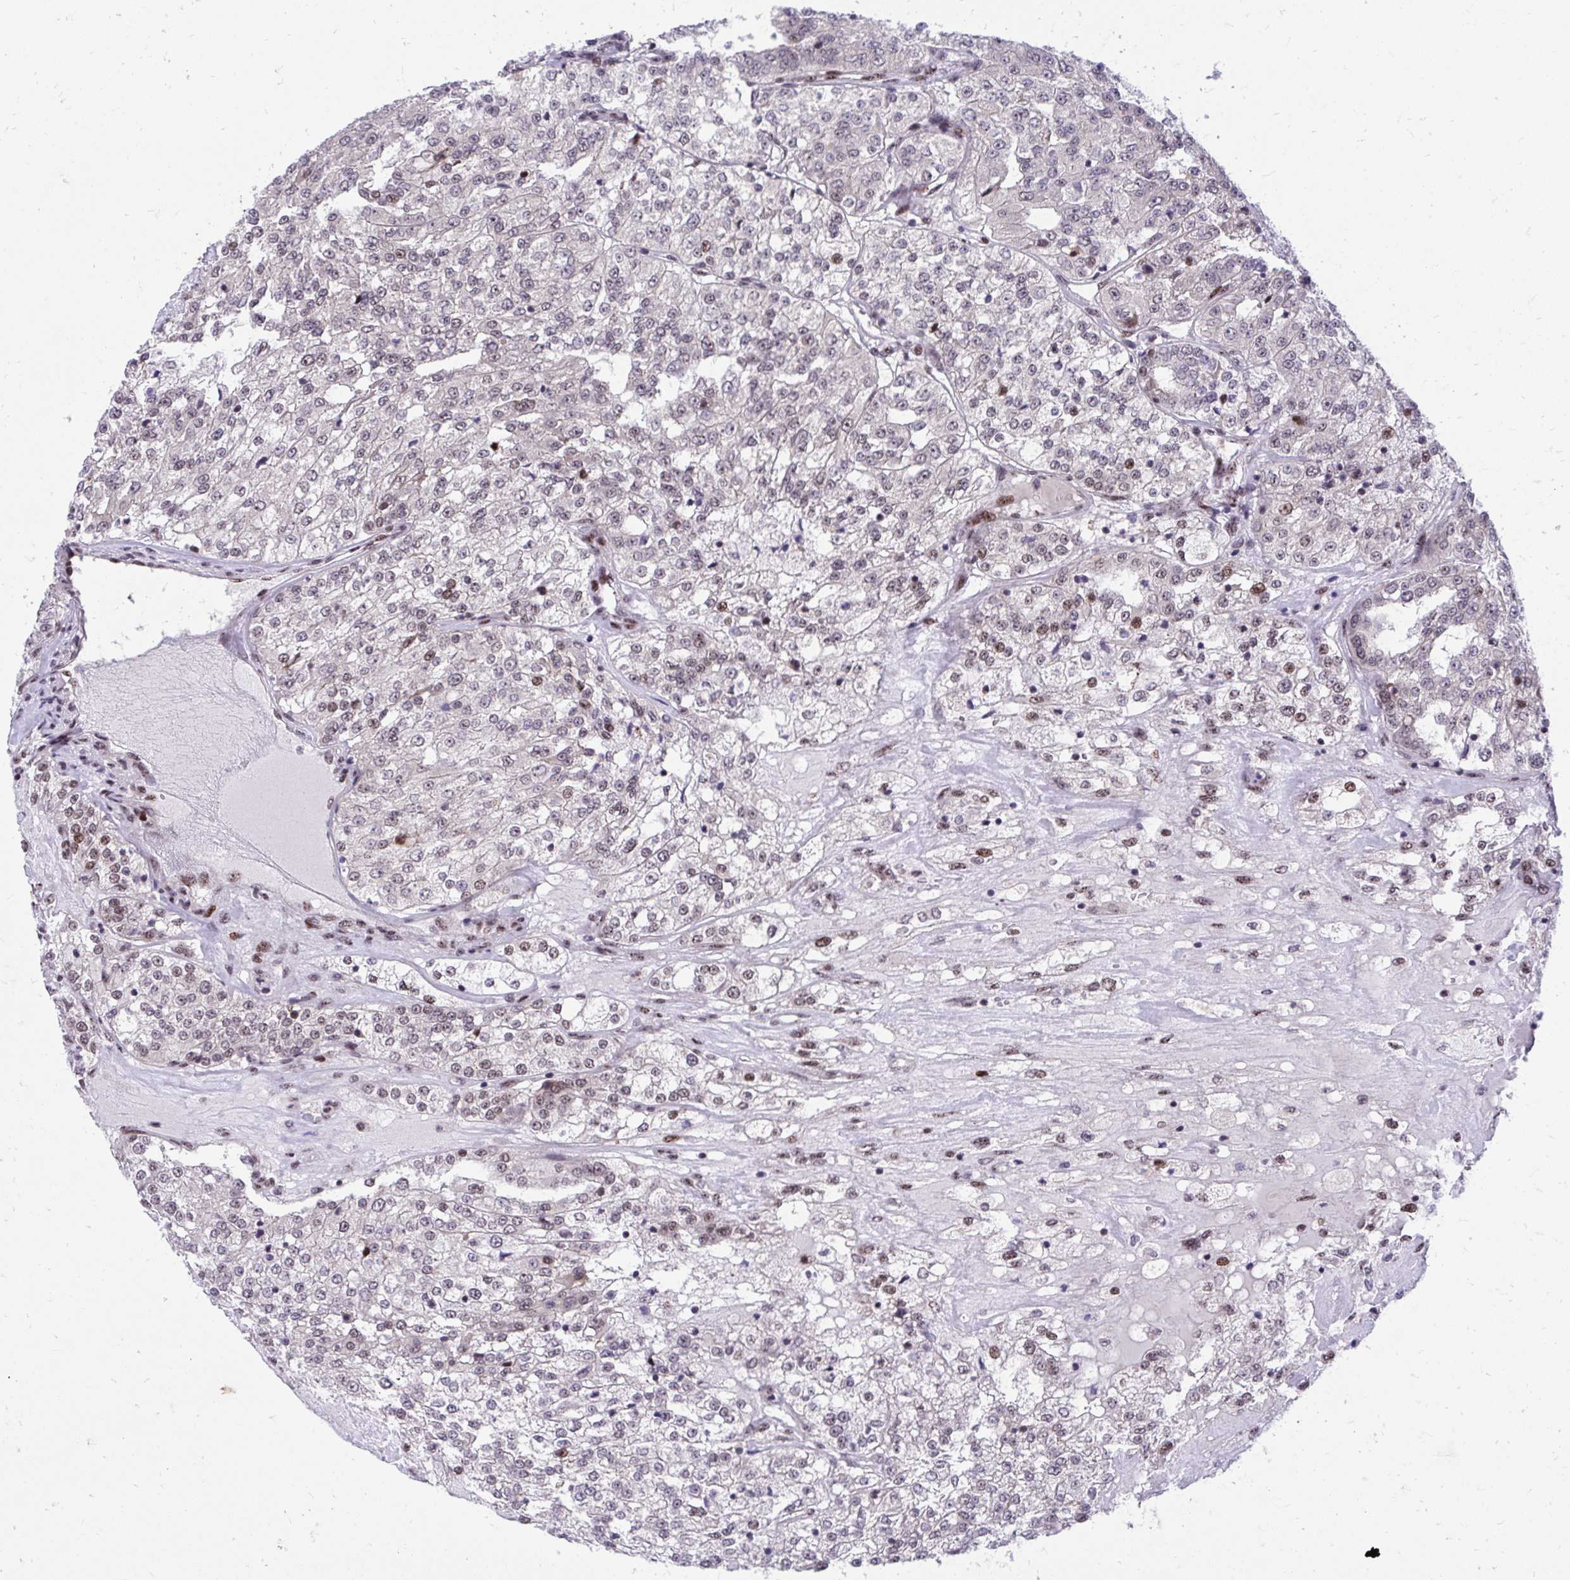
{"staining": {"intensity": "weak", "quantity": "25%-75%", "location": "nuclear"}, "tissue": "renal cancer", "cell_type": "Tumor cells", "image_type": "cancer", "snomed": [{"axis": "morphology", "description": "Adenocarcinoma, NOS"}, {"axis": "topography", "description": "Kidney"}], "caption": "Renal cancer (adenocarcinoma) tissue reveals weak nuclear staining in about 25%-75% of tumor cells The staining was performed using DAB (3,3'-diaminobenzidine), with brown indicating positive protein expression. Nuclei are stained blue with hematoxylin.", "gene": "HOXA4", "patient": {"sex": "female", "age": 63}}